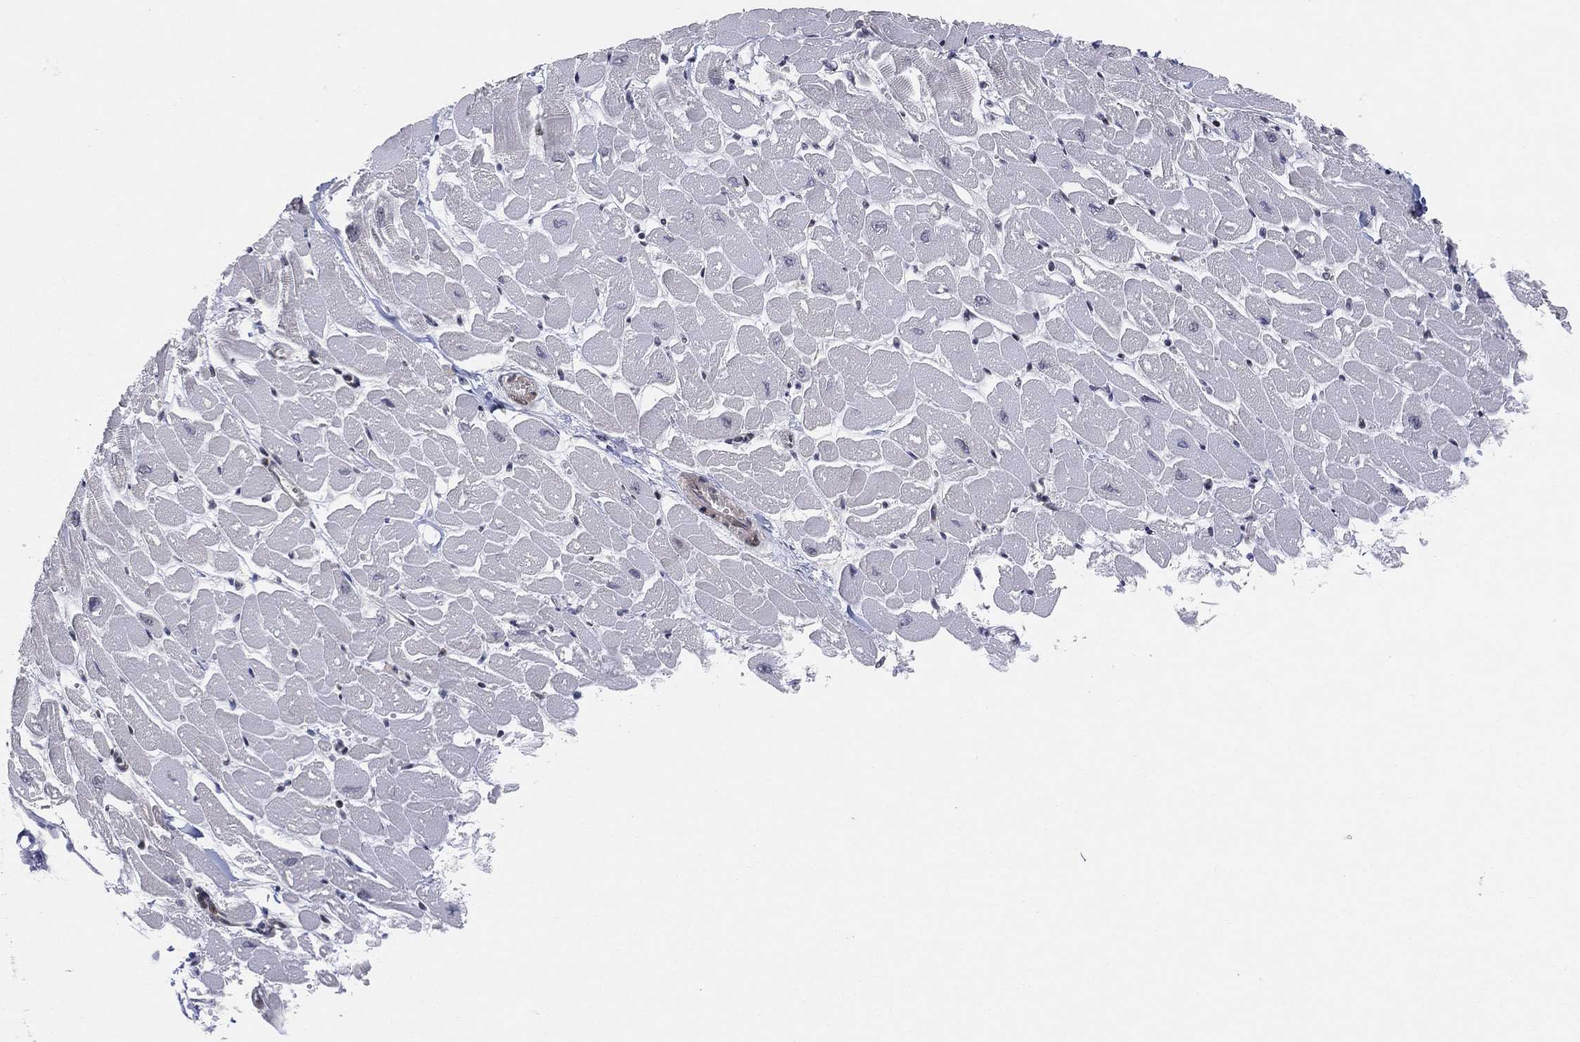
{"staining": {"intensity": "negative", "quantity": "none", "location": "none"}, "tissue": "heart muscle", "cell_type": "Cardiomyocytes", "image_type": "normal", "snomed": [{"axis": "morphology", "description": "Normal tissue, NOS"}, {"axis": "topography", "description": "Heart"}], "caption": "Protein analysis of normal heart muscle displays no significant staining in cardiomyocytes.", "gene": "TMTC4", "patient": {"sex": "male", "age": 57}}